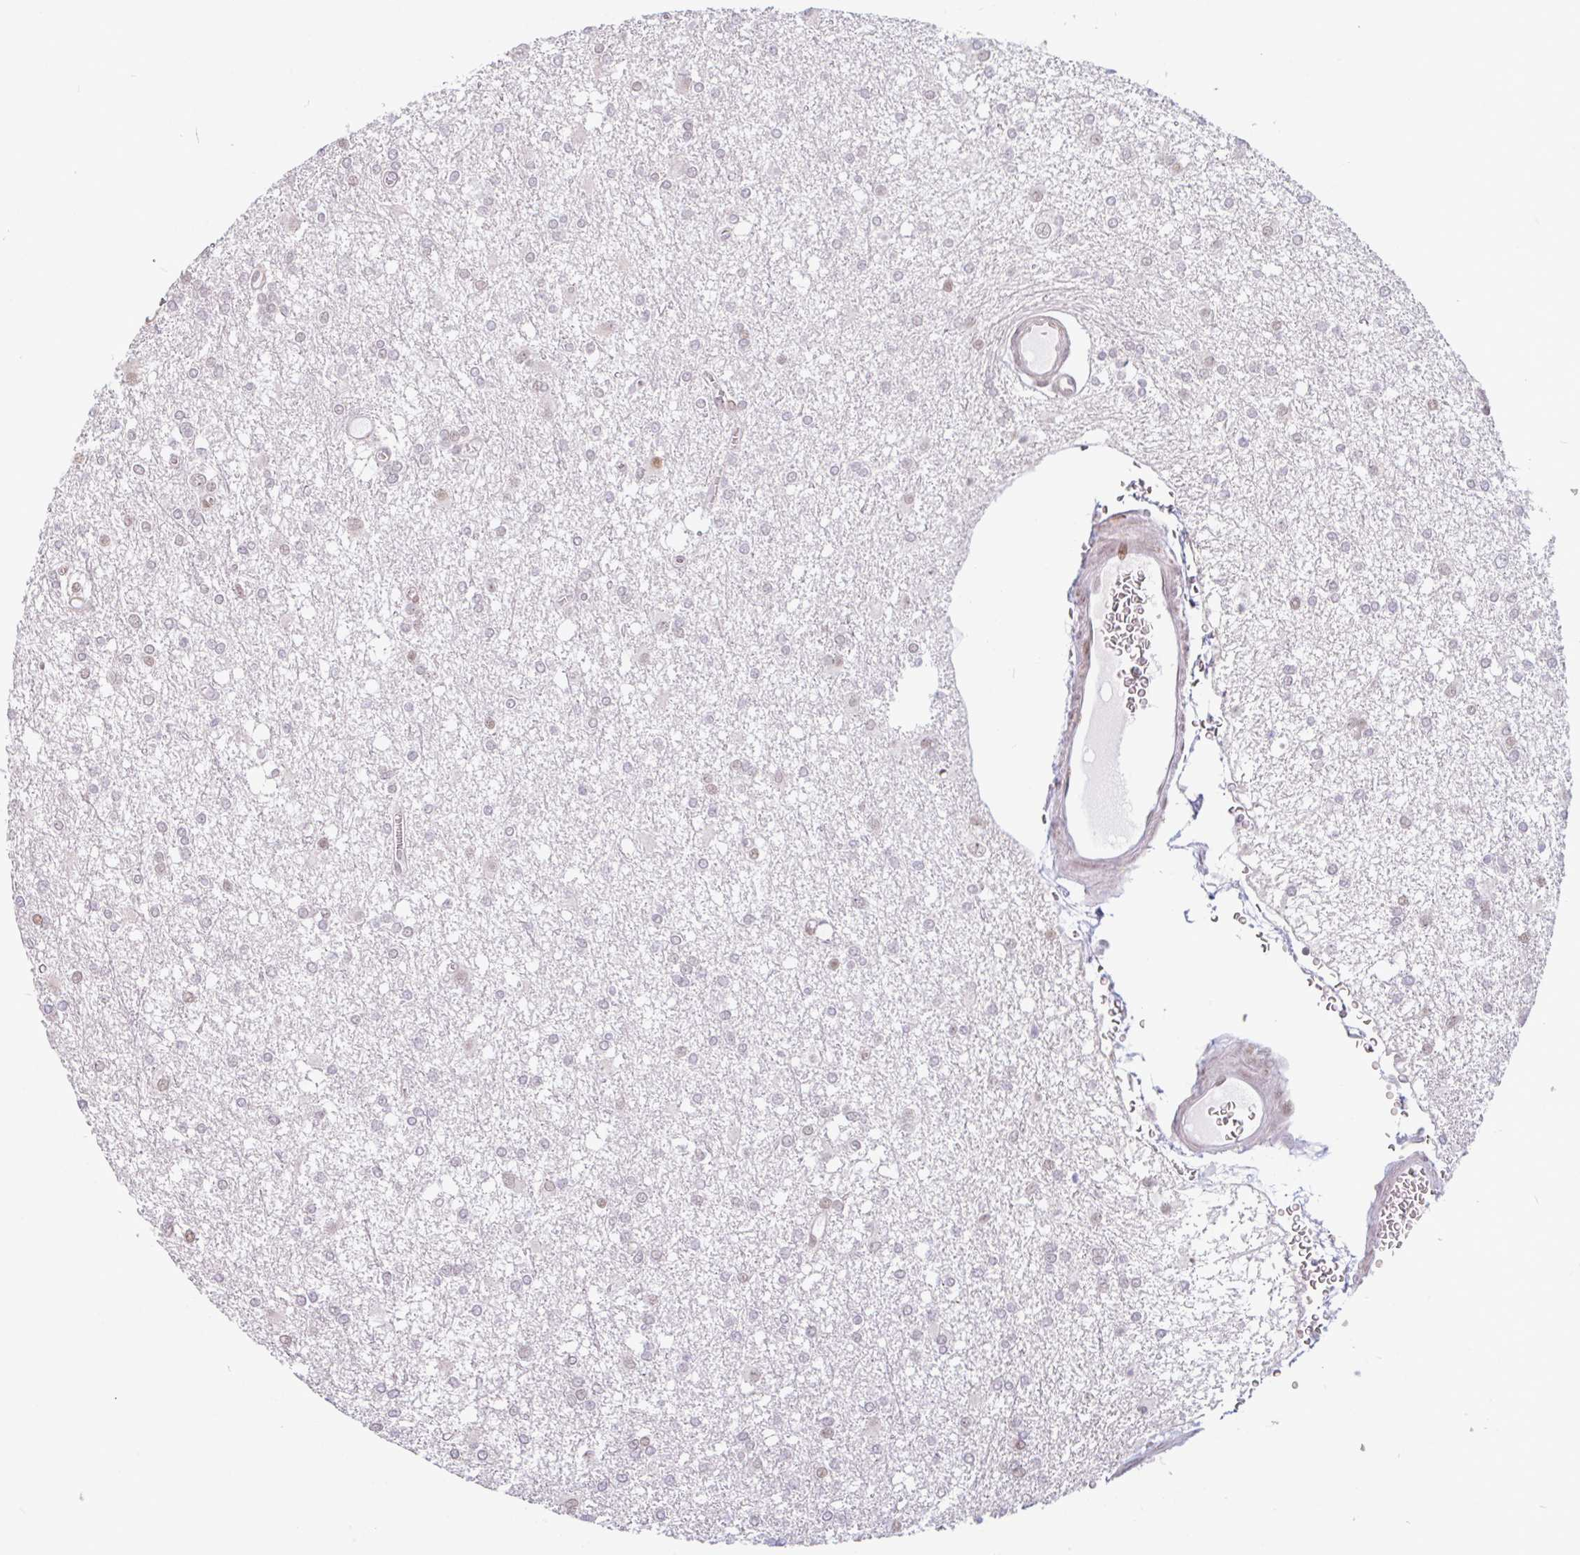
{"staining": {"intensity": "negative", "quantity": "none", "location": "none"}, "tissue": "glioma", "cell_type": "Tumor cells", "image_type": "cancer", "snomed": [{"axis": "morphology", "description": "Glioma, malignant, High grade"}, {"axis": "topography", "description": "Brain"}], "caption": "A photomicrograph of human glioma is negative for staining in tumor cells.", "gene": "TMEM119", "patient": {"sex": "male", "age": 48}}